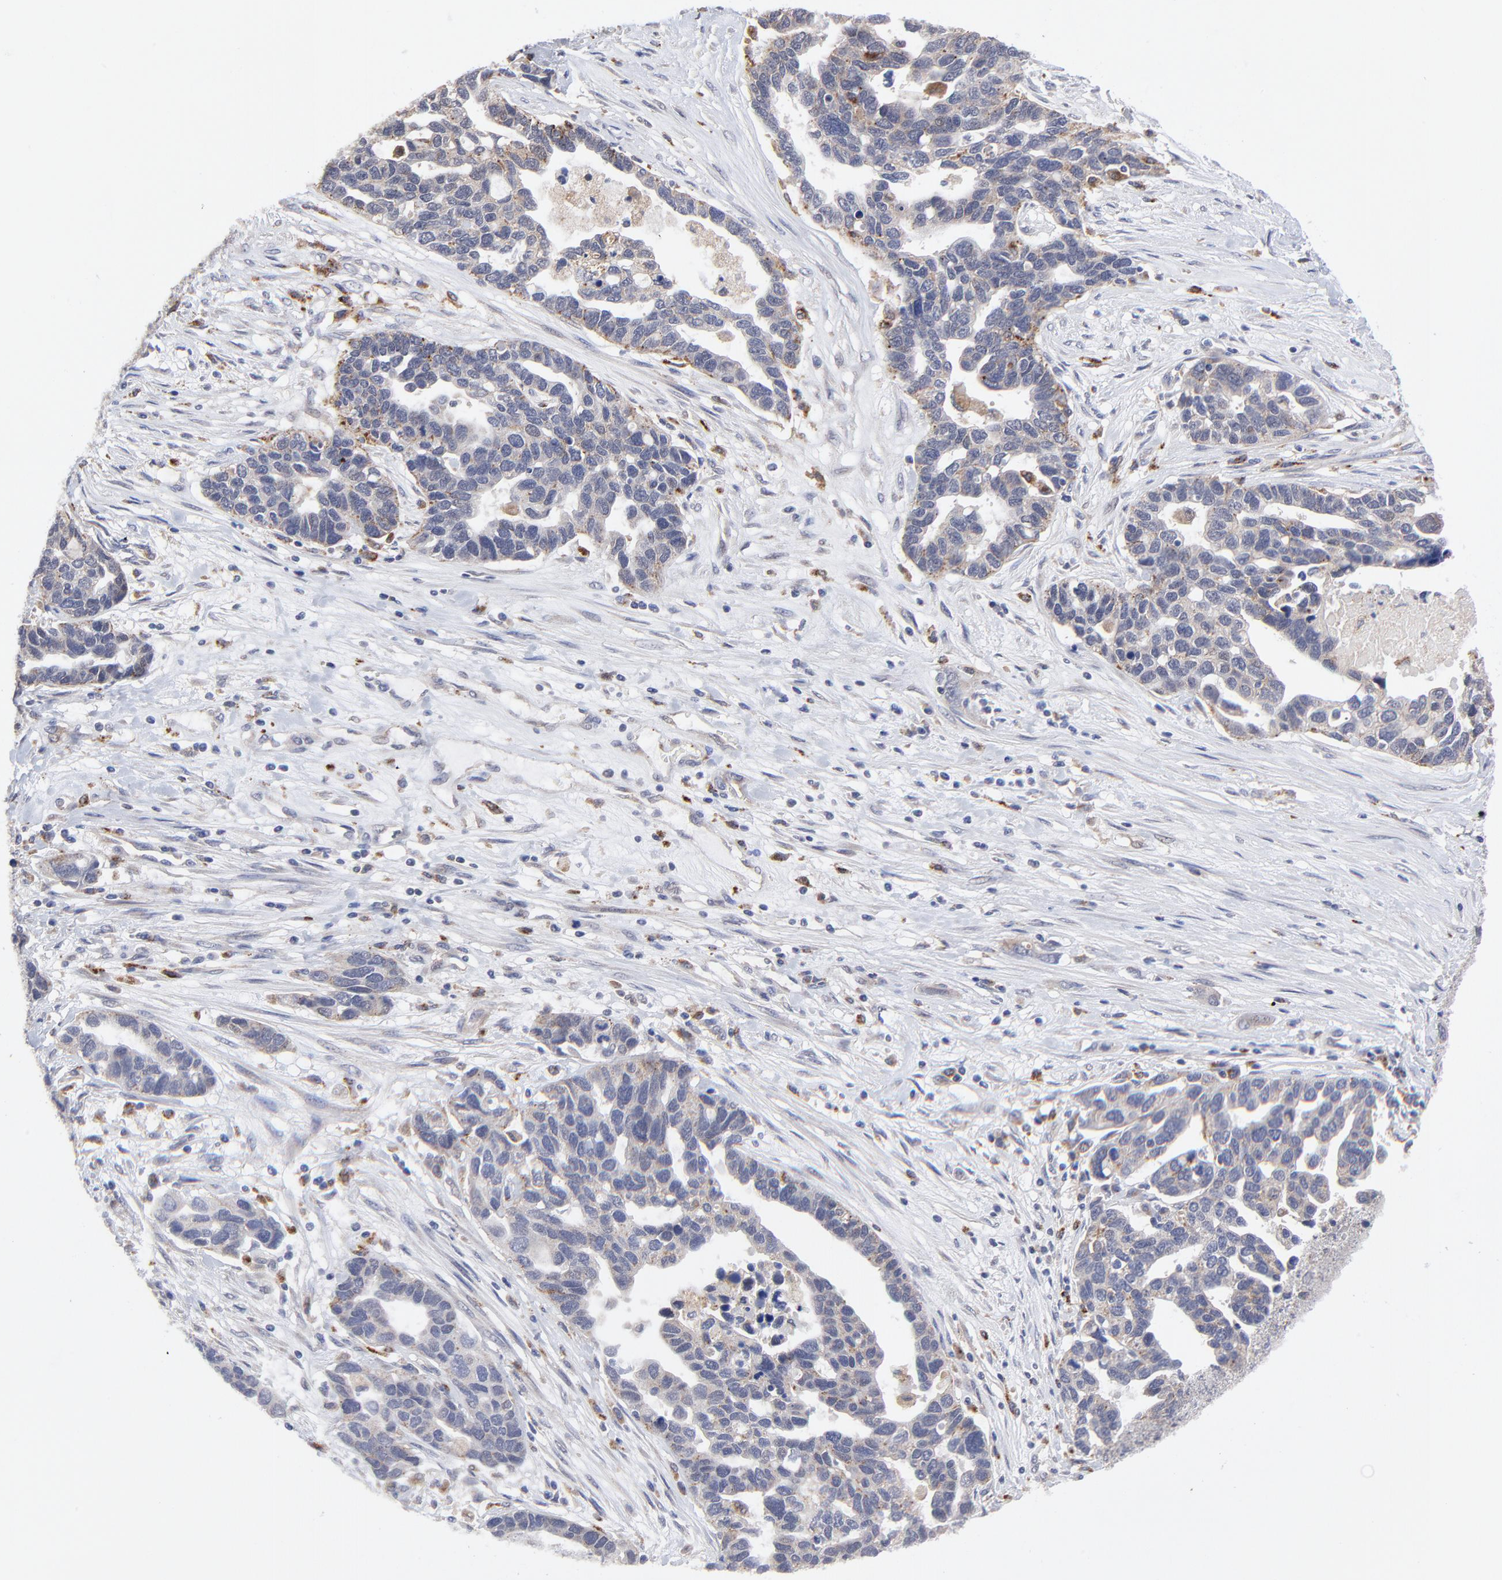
{"staining": {"intensity": "weak", "quantity": "<25%", "location": "cytoplasmic/membranous"}, "tissue": "ovarian cancer", "cell_type": "Tumor cells", "image_type": "cancer", "snomed": [{"axis": "morphology", "description": "Cystadenocarcinoma, serous, NOS"}, {"axis": "topography", "description": "Ovary"}], "caption": "A high-resolution histopathology image shows immunohistochemistry staining of ovarian cancer (serous cystadenocarcinoma), which shows no significant positivity in tumor cells. (DAB immunohistochemistry (IHC) with hematoxylin counter stain).", "gene": "PDE4B", "patient": {"sex": "female", "age": 54}}